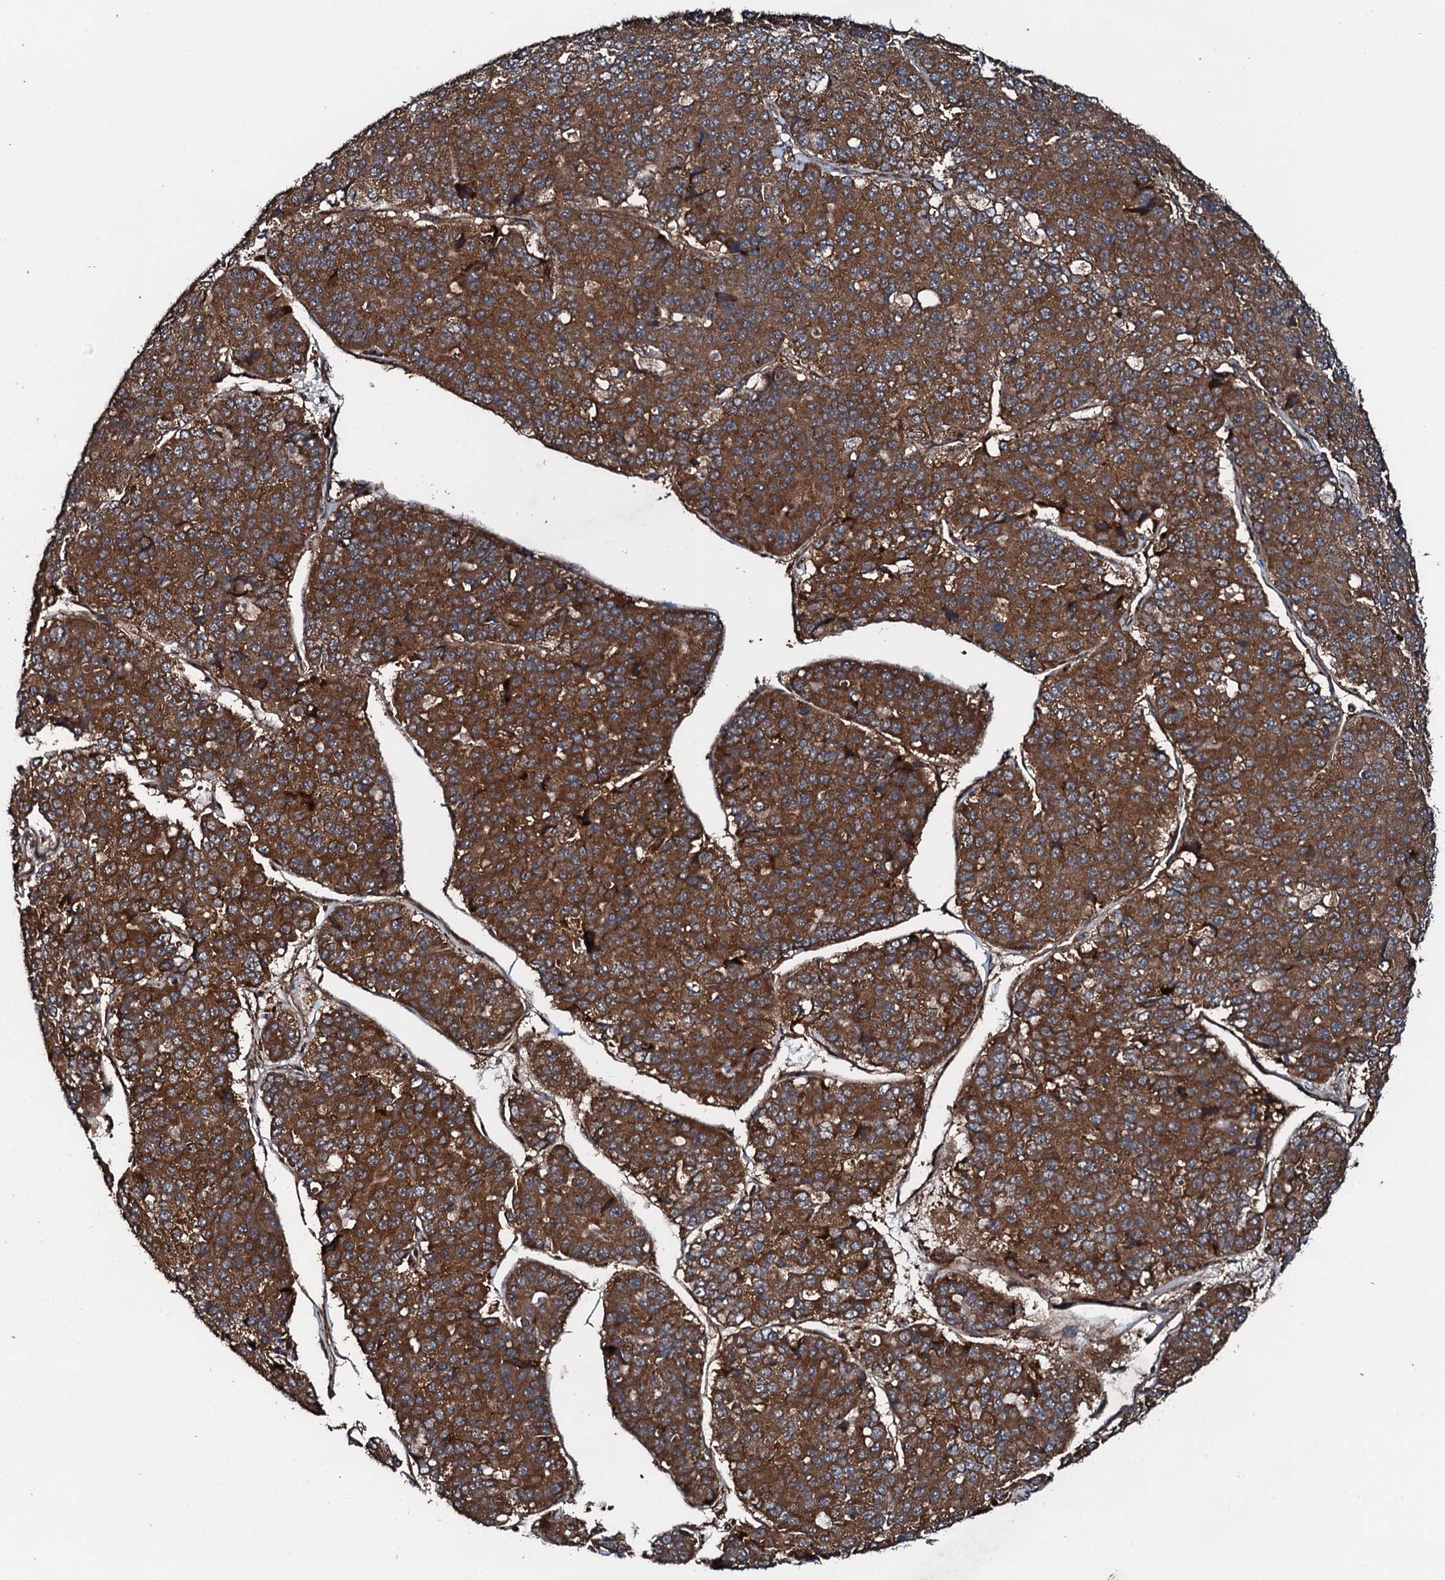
{"staining": {"intensity": "strong", "quantity": ">75%", "location": "cytoplasmic/membranous"}, "tissue": "pancreatic cancer", "cell_type": "Tumor cells", "image_type": "cancer", "snomed": [{"axis": "morphology", "description": "Adenocarcinoma, NOS"}, {"axis": "topography", "description": "Pancreas"}], "caption": "Pancreatic adenocarcinoma was stained to show a protein in brown. There is high levels of strong cytoplasmic/membranous expression in about >75% of tumor cells.", "gene": "FLYWCH1", "patient": {"sex": "male", "age": 50}}